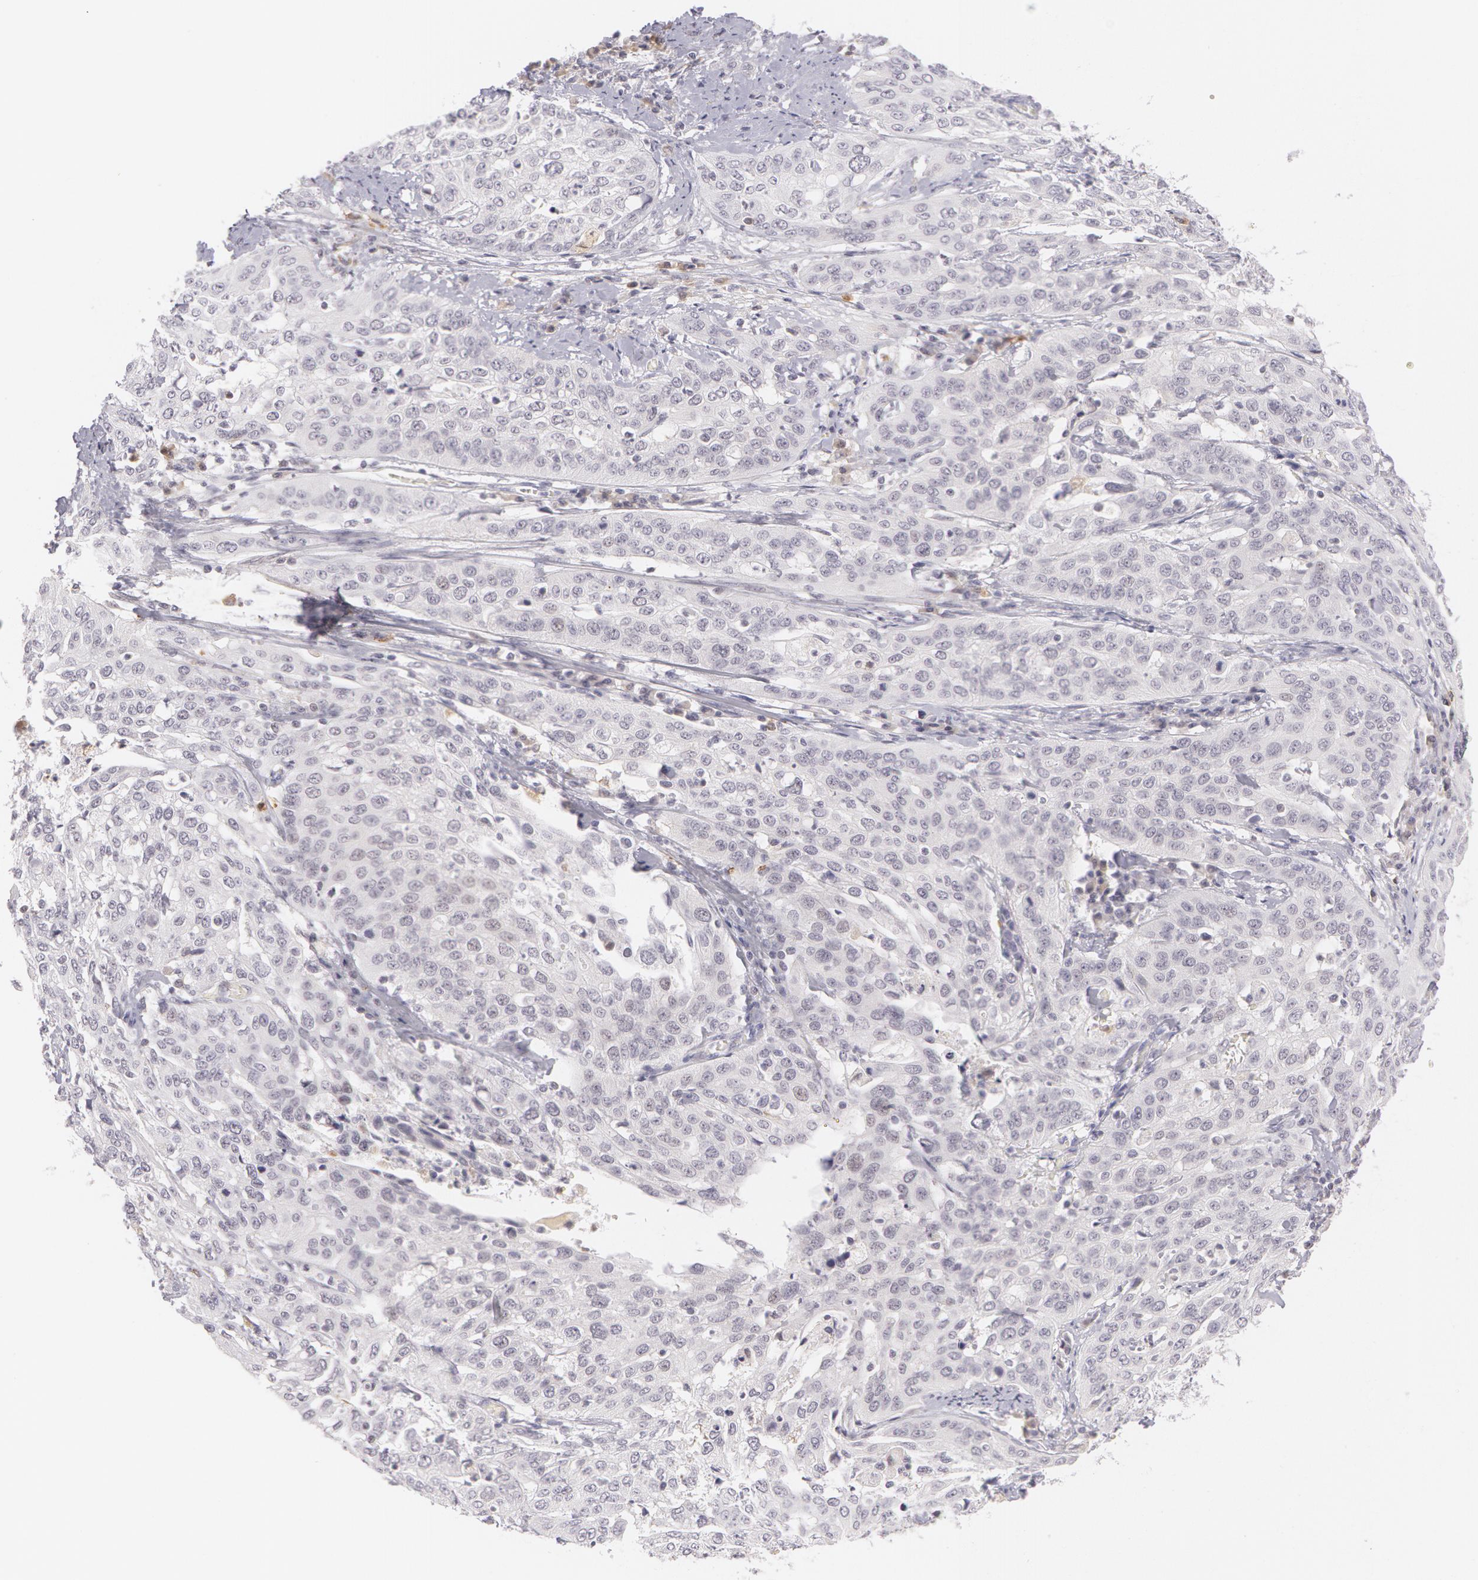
{"staining": {"intensity": "negative", "quantity": "none", "location": "none"}, "tissue": "cervical cancer", "cell_type": "Tumor cells", "image_type": "cancer", "snomed": [{"axis": "morphology", "description": "Squamous cell carcinoma, NOS"}, {"axis": "topography", "description": "Cervix"}], "caption": "High magnification brightfield microscopy of cervical cancer stained with DAB (brown) and counterstained with hematoxylin (blue): tumor cells show no significant positivity.", "gene": "LBP", "patient": {"sex": "female", "age": 41}}